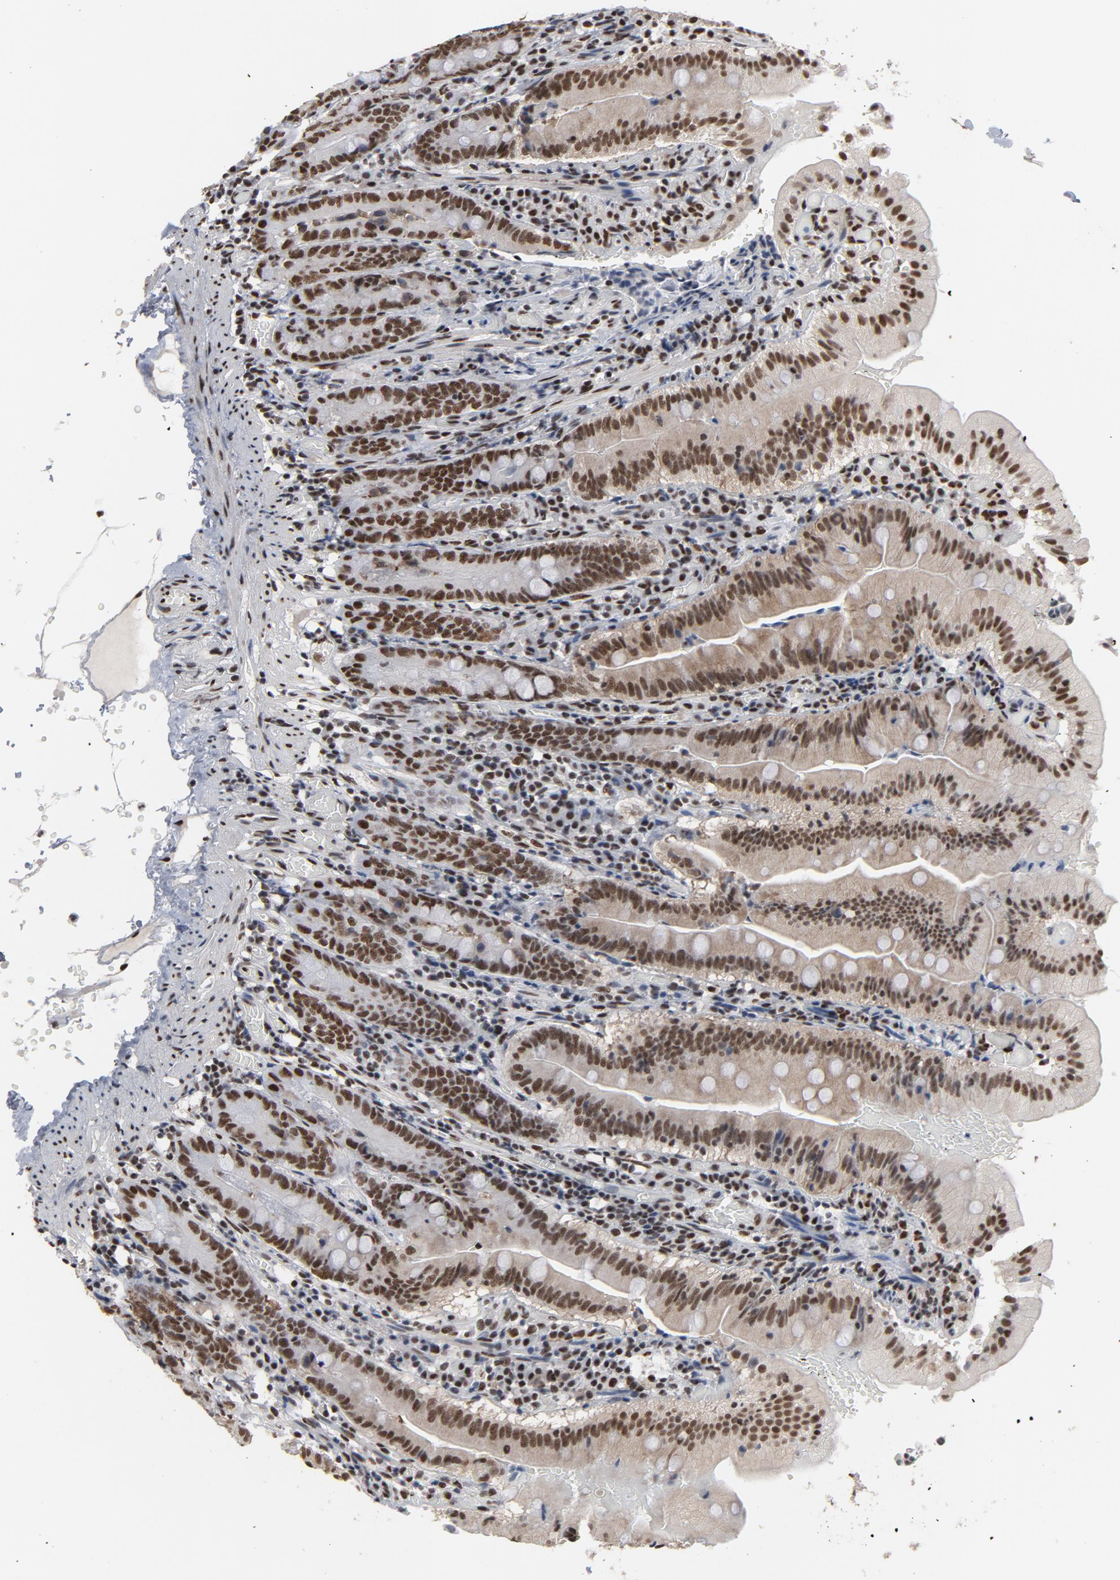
{"staining": {"intensity": "moderate", "quantity": ">75%", "location": "cytoplasmic/membranous,nuclear"}, "tissue": "small intestine", "cell_type": "Glandular cells", "image_type": "normal", "snomed": [{"axis": "morphology", "description": "Normal tissue, NOS"}, {"axis": "topography", "description": "Small intestine"}], "caption": "Immunohistochemistry (IHC) (DAB) staining of unremarkable human small intestine demonstrates moderate cytoplasmic/membranous,nuclear protein staining in about >75% of glandular cells. (DAB (3,3'-diaminobenzidine) IHC, brown staining for protein, blue staining for nuclei).", "gene": "MRE11", "patient": {"sex": "male", "age": 71}}